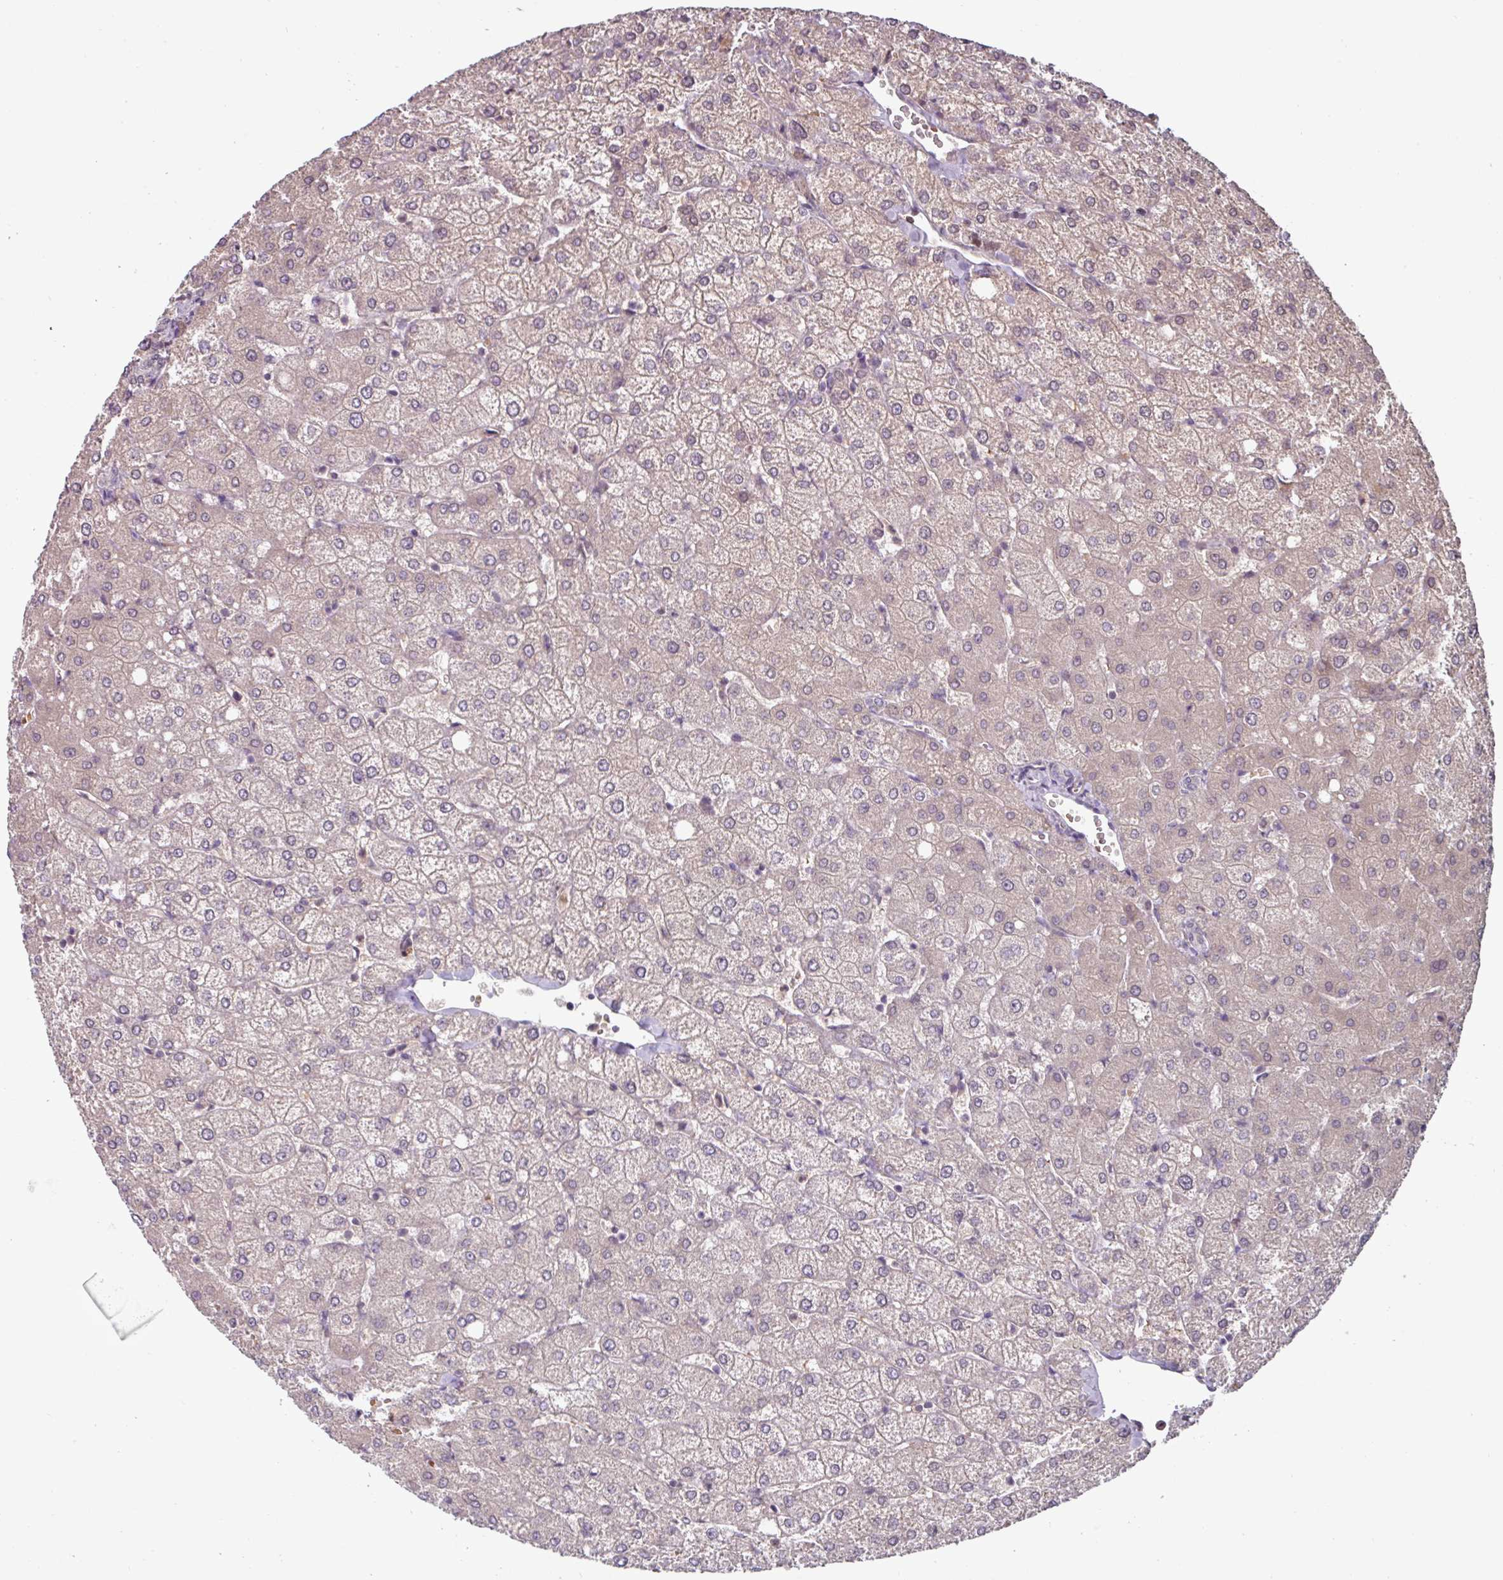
{"staining": {"intensity": "negative", "quantity": "none", "location": "none"}, "tissue": "liver", "cell_type": "Cholangiocytes", "image_type": "normal", "snomed": [{"axis": "morphology", "description": "Normal tissue, NOS"}, {"axis": "topography", "description": "Liver"}], "caption": "Immunohistochemistry (IHC) micrograph of normal human liver stained for a protein (brown), which reveals no positivity in cholangiocytes.", "gene": "SLC5A10", "patient": {"sex": "female", "age": 54}}